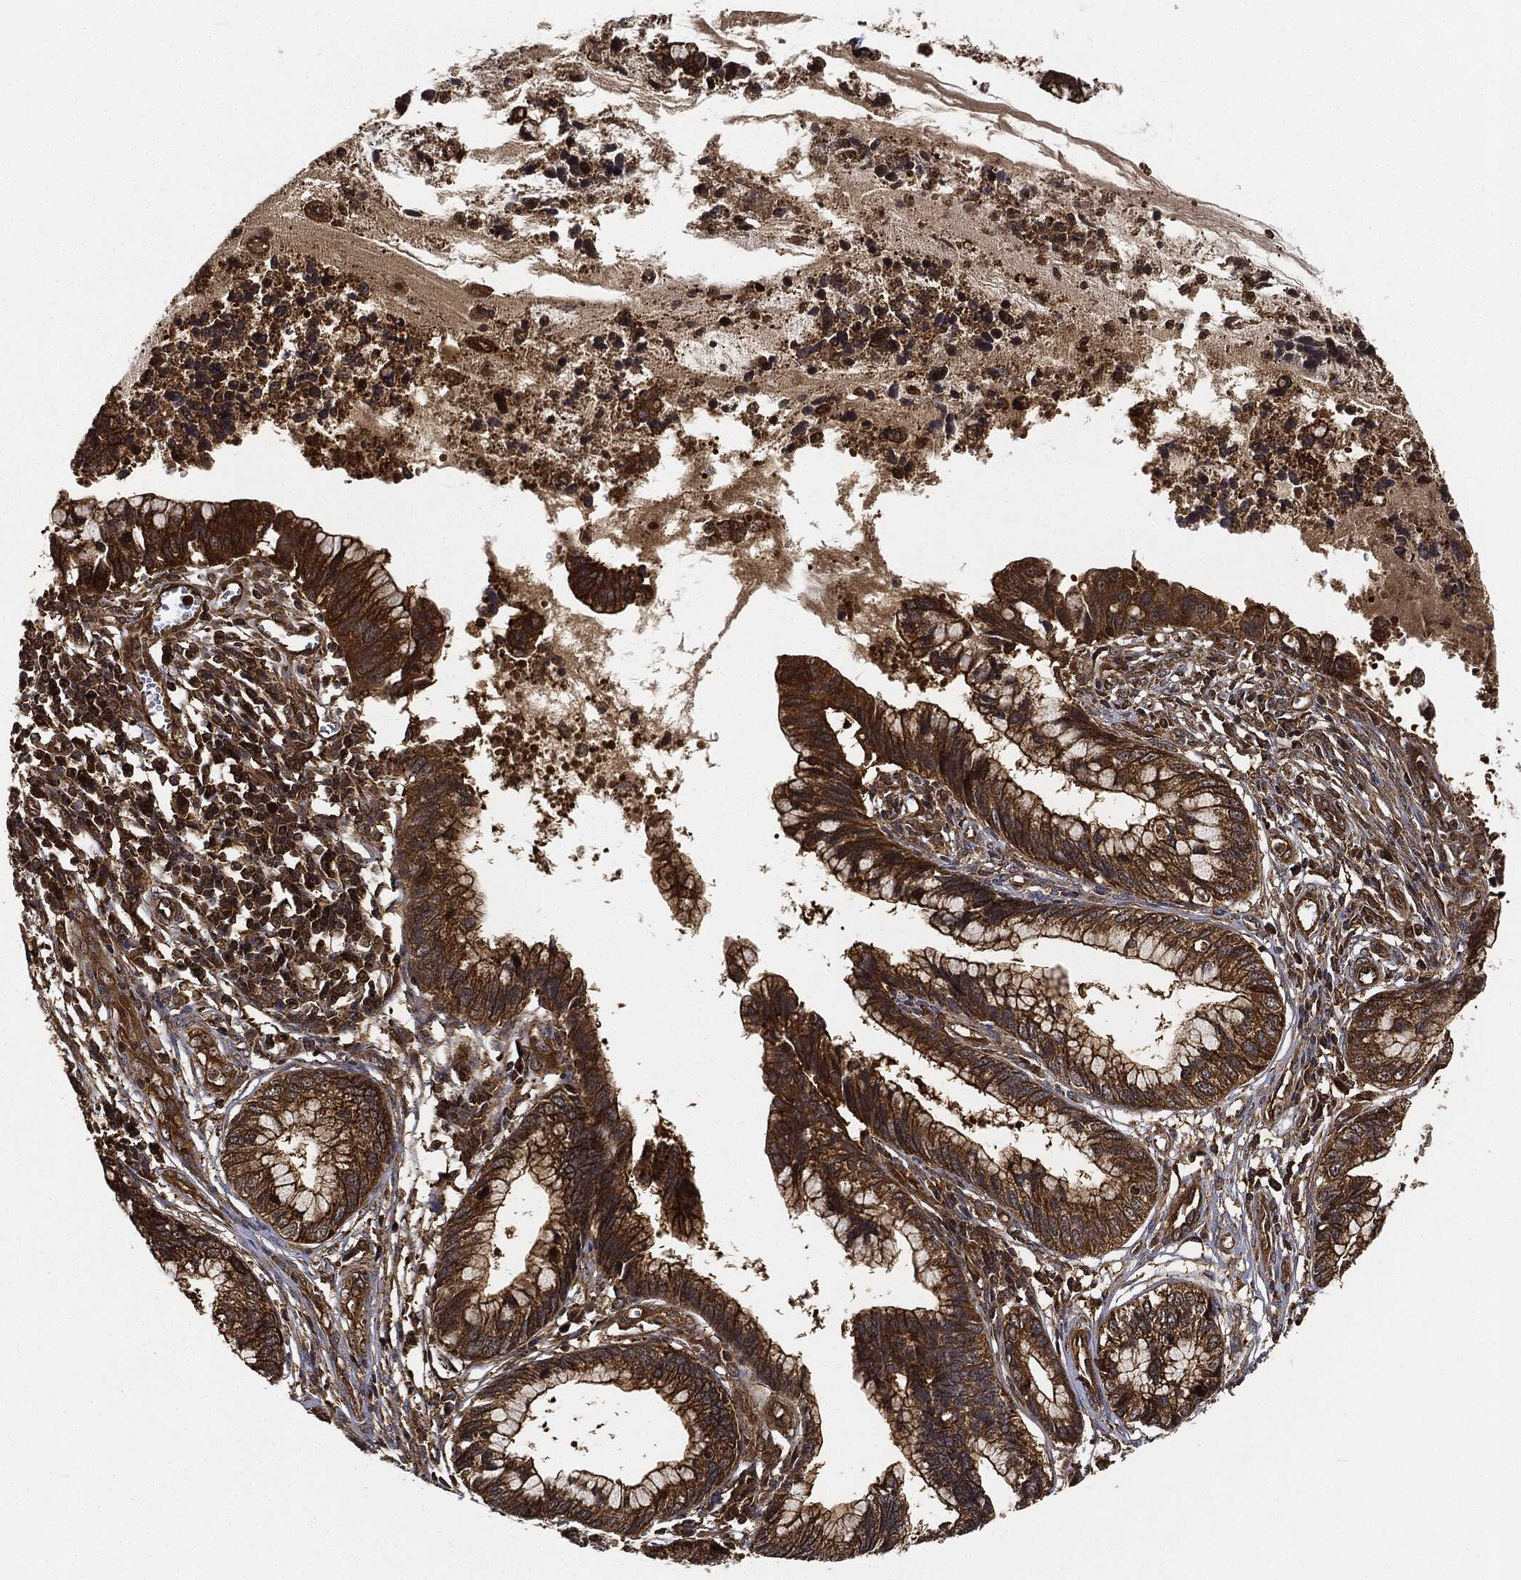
{"staining": {"intensity": "strong", "quantity": ">75%", "location": "cytoplasmic/membranous"}, "tissue": "cervical cancer", "cell_type": "Tumor cells", "image_type": "cancer", "snomed": [{"axis": "morphology", "description": "Adenocarcinoma, NOS"}, {"axis": "topography", "description": "Cervix"}], "caption": "High-magnification brightfield microscopy of cervical cancer (adenocarcinoma) stained with DAB (brown) and counterstained with hematoxylin (blue). tumor cells exhibit strong cytoplasmic/membranous positivity is identified in approximately>75% of cells.", "gene": "CEP290", "patient": {"sex": "female", "age": 44}}